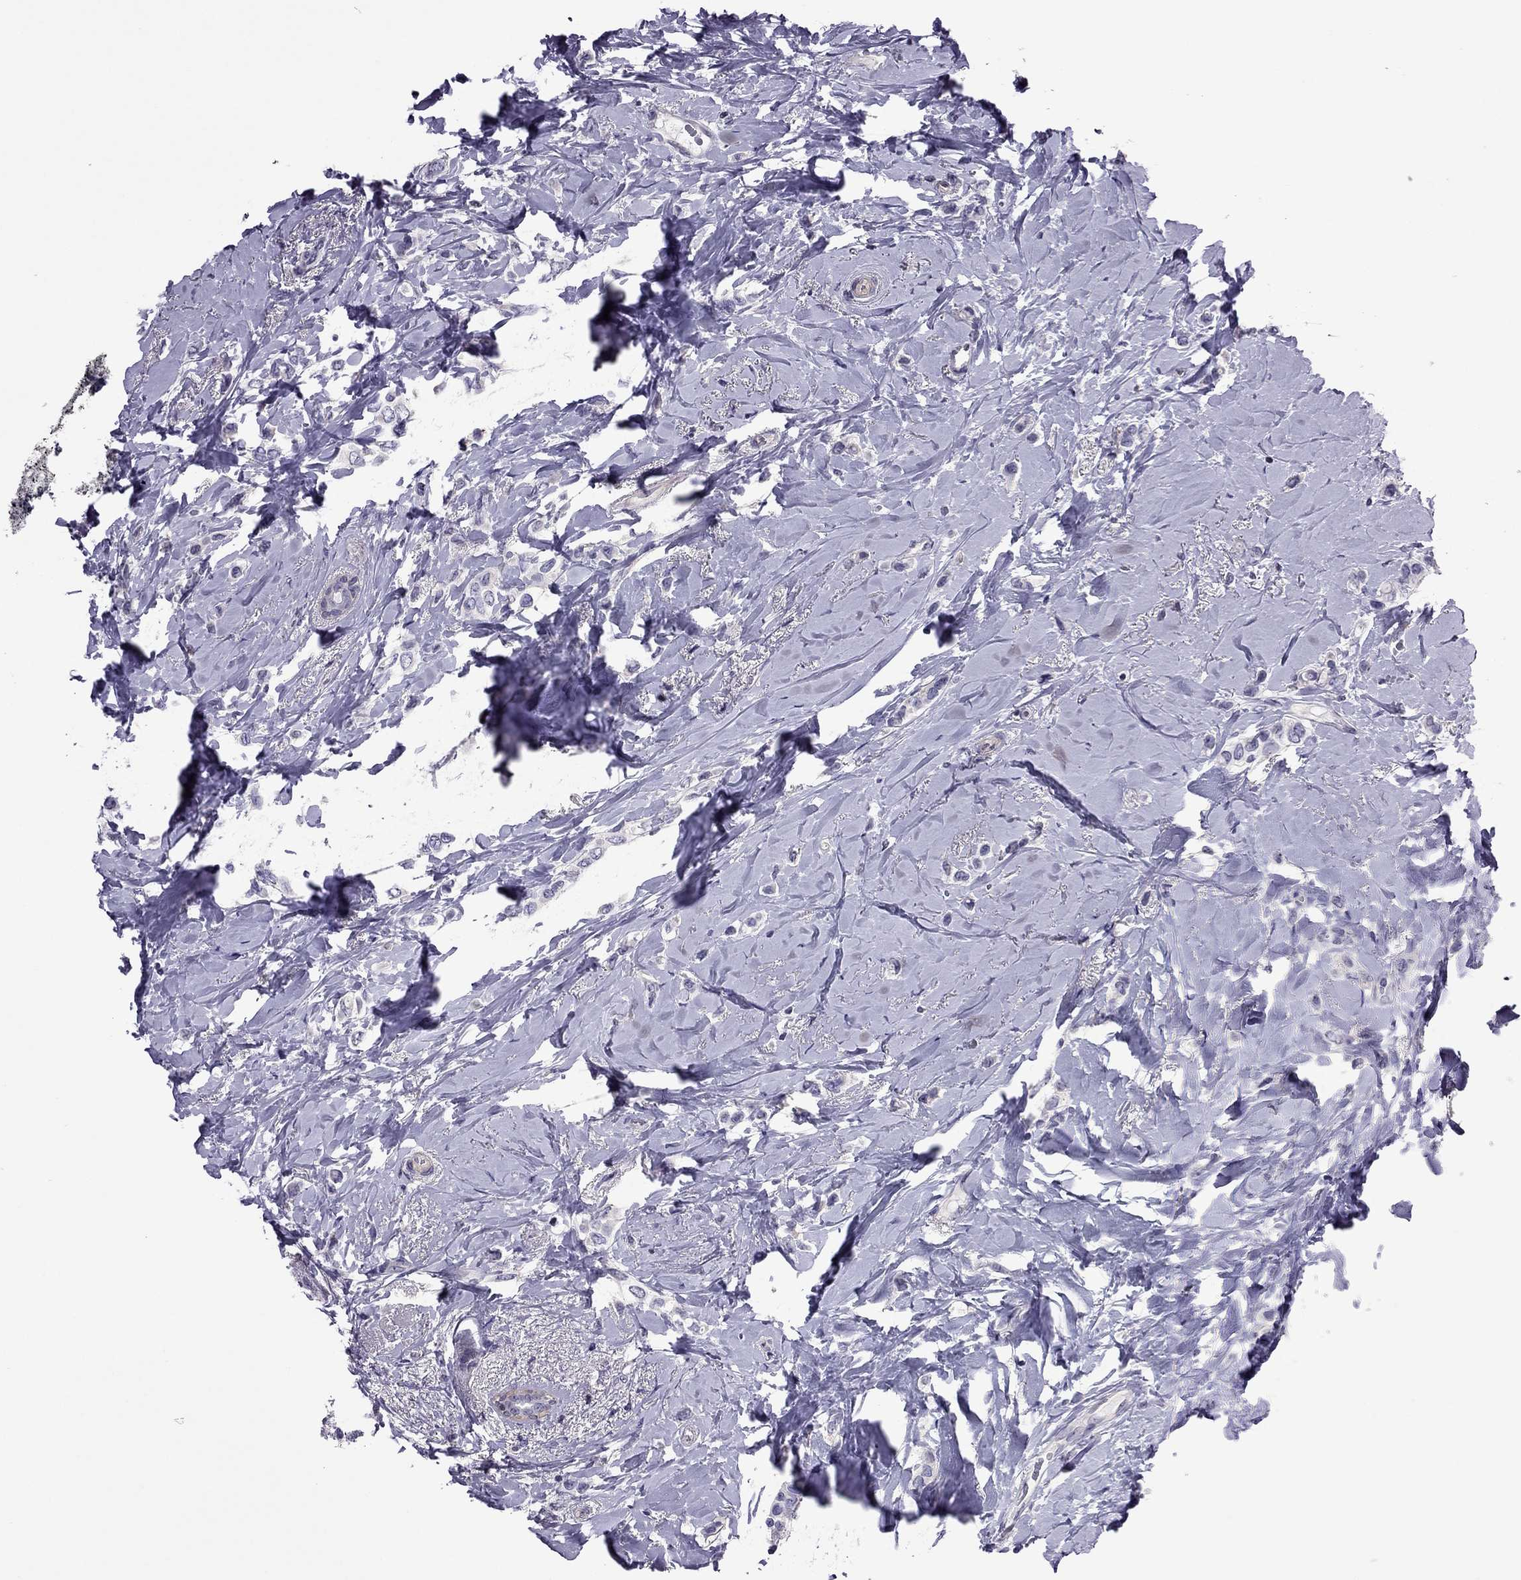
{"staining": {"intensity": "negative", "quantity": "none", "location": "none"}, "tissue": "breast cancer", "cell_type": "Tumor cells", "image_type": "cancer", "snomed": [{"axis": "morphology", "description": "Lobular carcinoma"}, {"axis": "topography", "description": "Breast"}], "caption": "The IHC histopathology image has no significant positivity in tumor cells of breast cancer (lobular carcinoma) tissue. (DAB immunohistochemistry with hematoxylin counter stain).", "gene": "SLC16A8", "patient": {"sex": "female", "age": 66}}